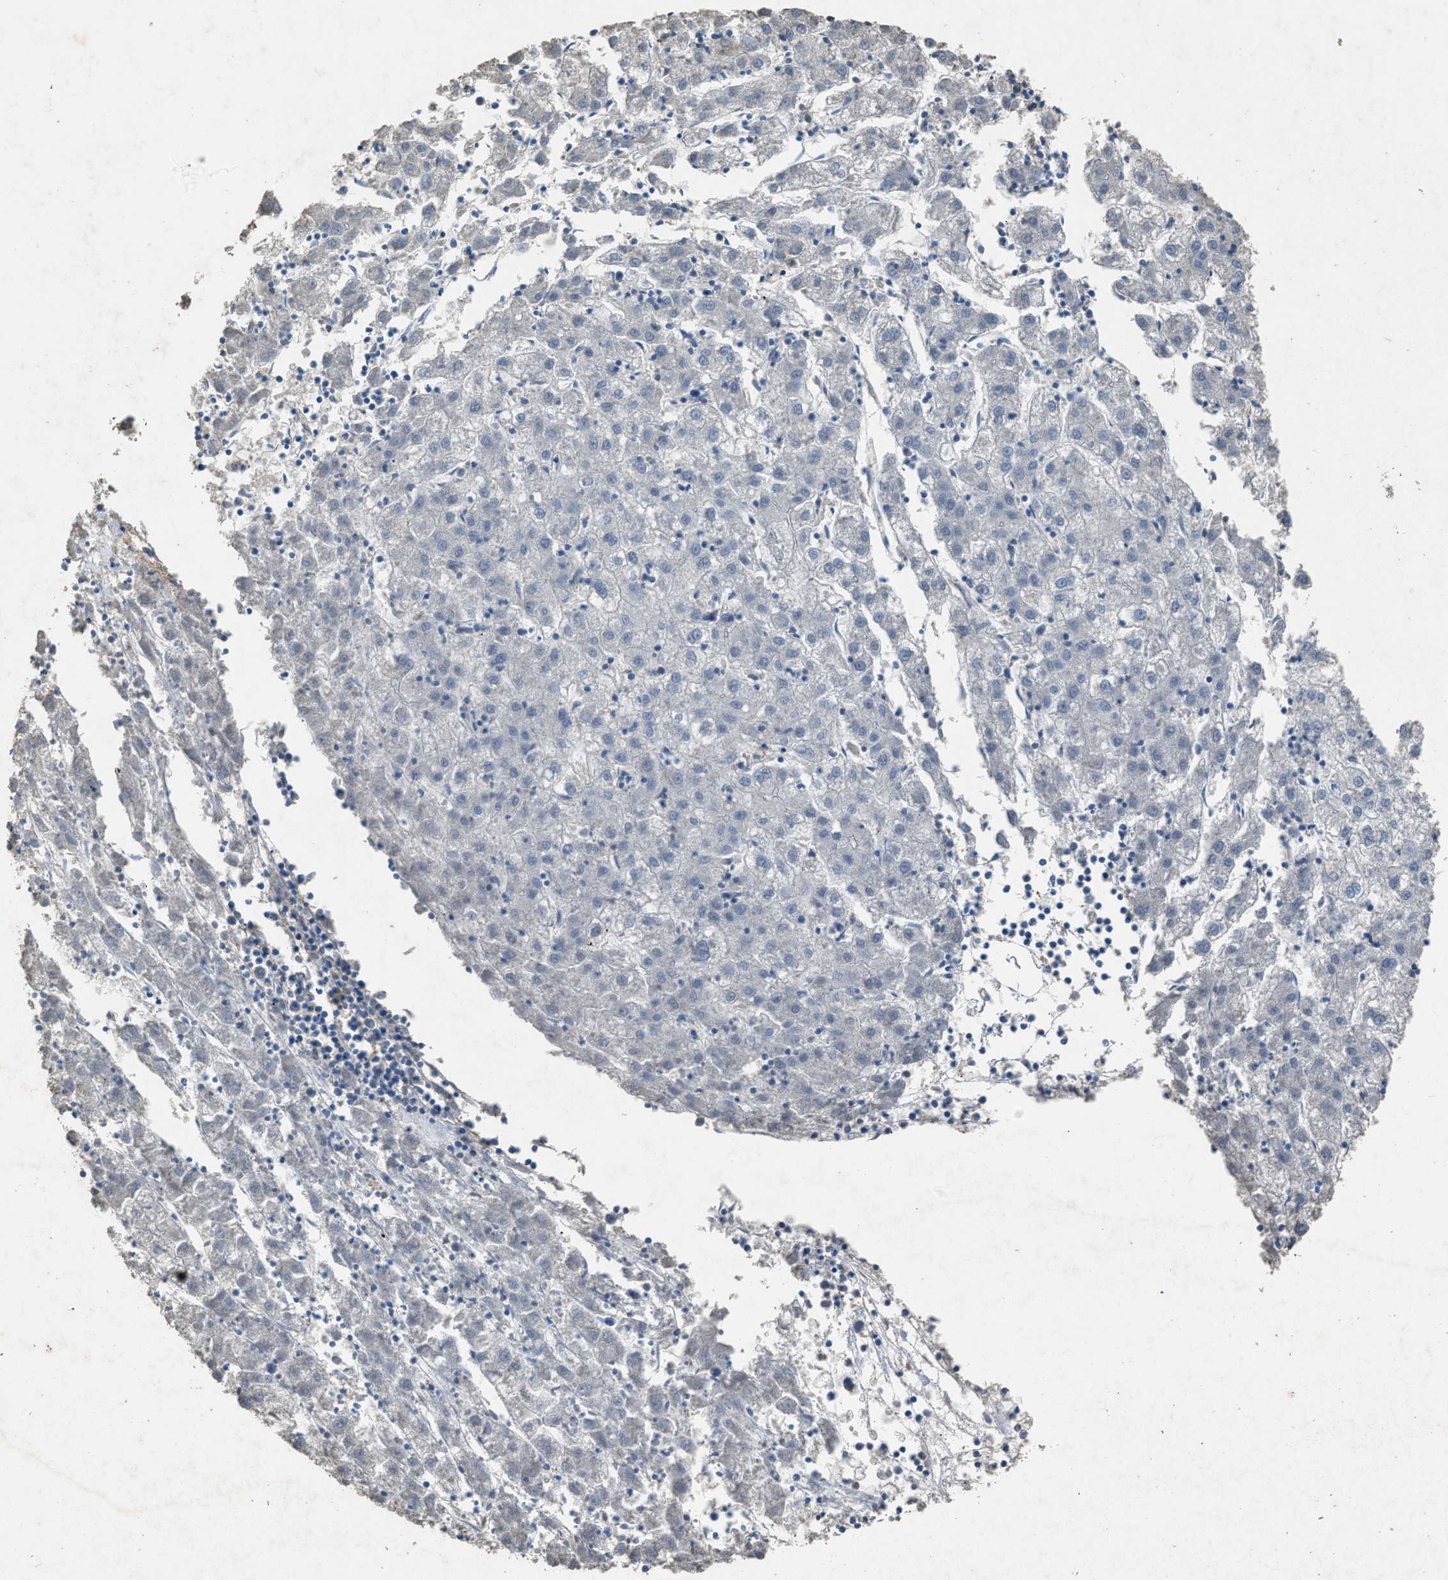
{"staining": {"intensity": "negative", "quantity": "none", "location": "none"}, "tissue": "liver cancer", "cell_type": "Tumor cells", "image_type": "cancer", "snomed": [{"axis": "morphology", "description": "Carcinoma, Hepatocellular, NOS"}, {"axis": "topography", "description": "Liver"}], "caption": "Immunohistochemistry (IHC) of human liver cancer (hepatocellular carcinoma) exhibits no expression in tumor cells.", "gene": "OR51E1", "patient": {"sex": "male", "age": 72}}